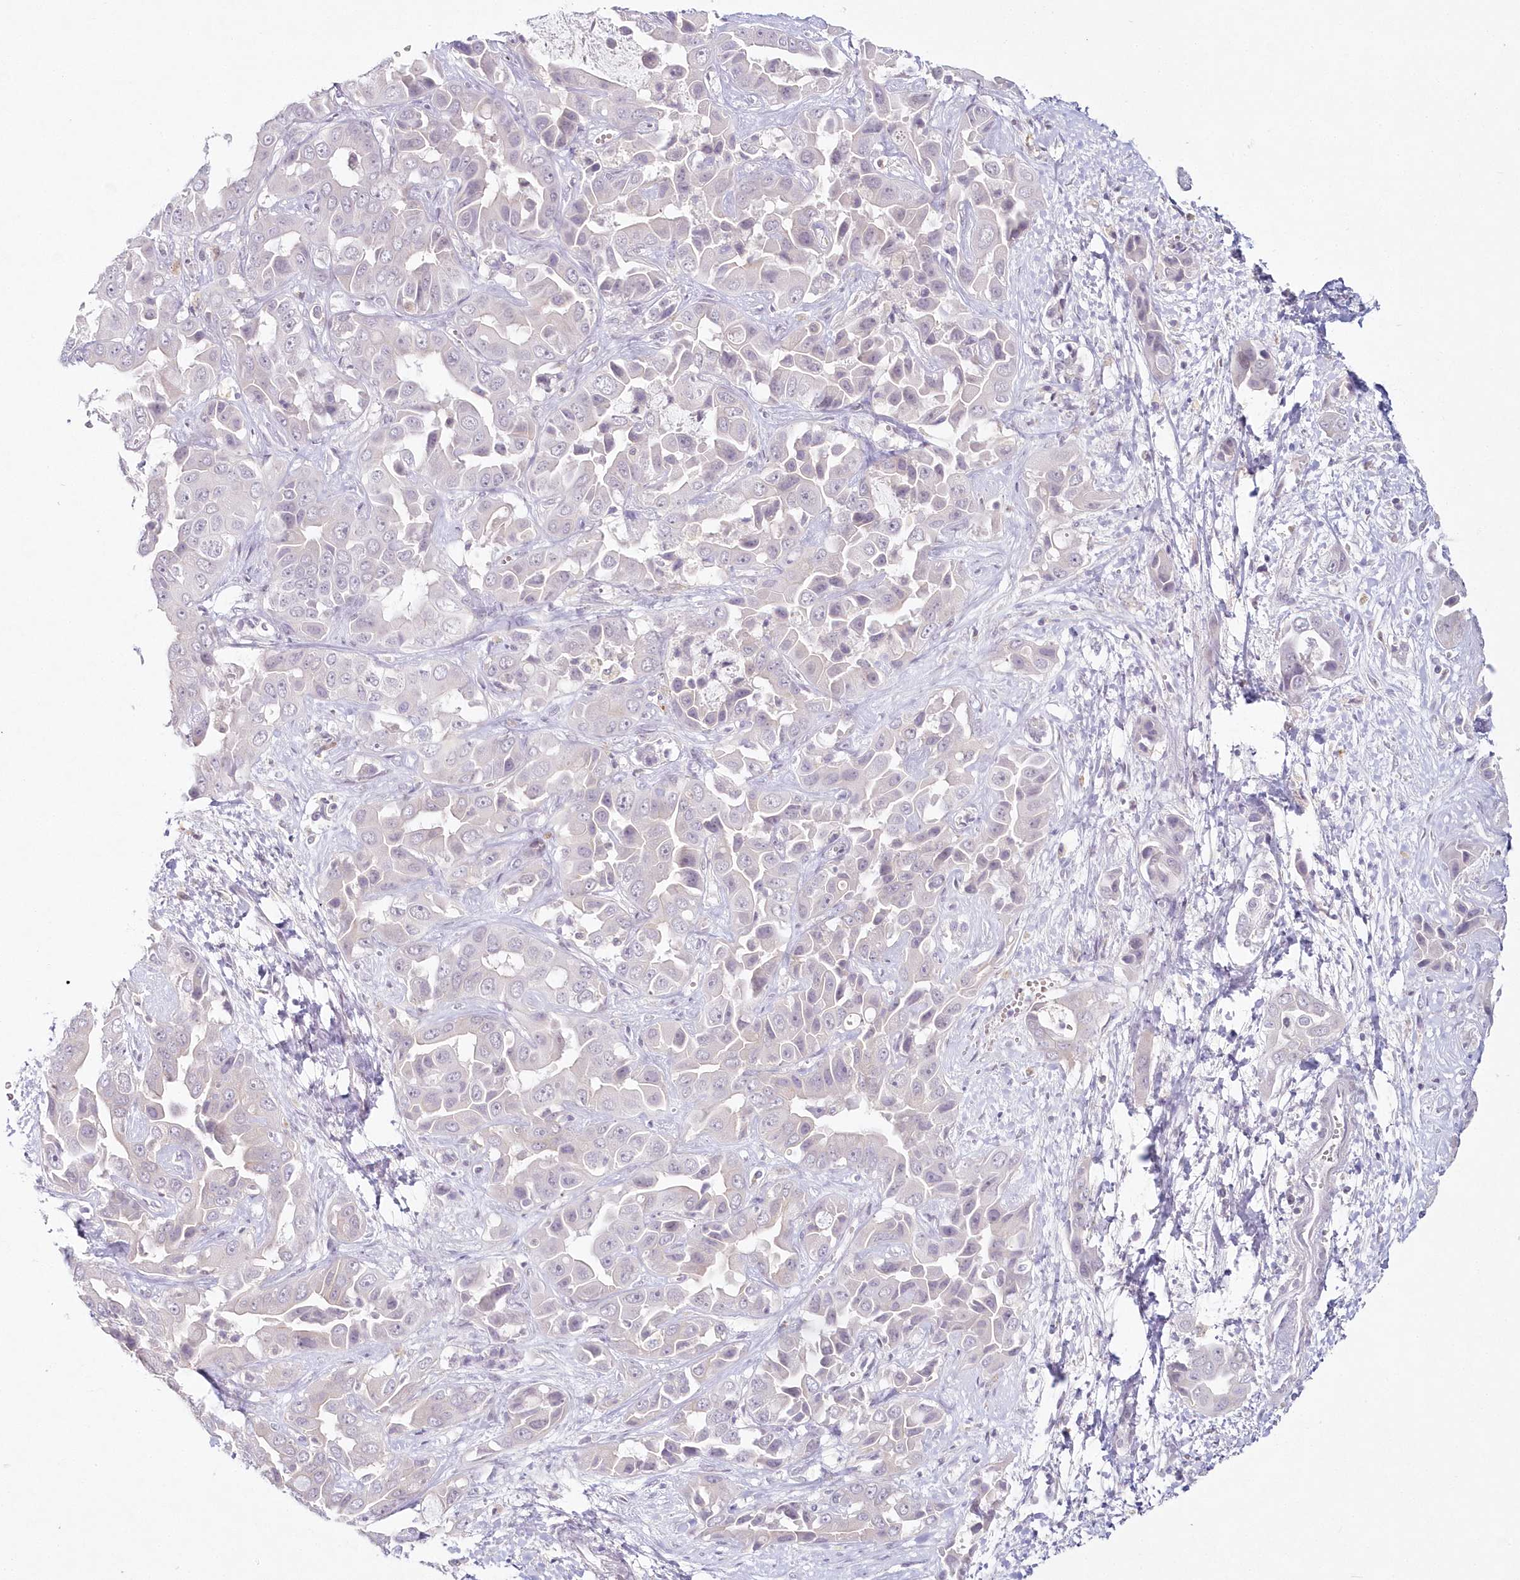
{"staining": {"intensity": "negative", "quantity": "none", "location": "none"}, "tissue": "liver cancer", "cell_type": "Tumor cells", "image_type": "cancer", "snomed": [{"axis": "morphology", "description": "Cholangiocarcinoma"}, {"axis": "topography", "description": "Liver"}], "caption": "This micrograph is of liver cholangiocarcinoma stained with immunohistochemistry (IHC) to label a protein in brown with the nuclei are counter-stained blue. There is no positivity in tumor cells.", "gene": "HYCC2", "patient": {"sex": "female", "age": 52}}